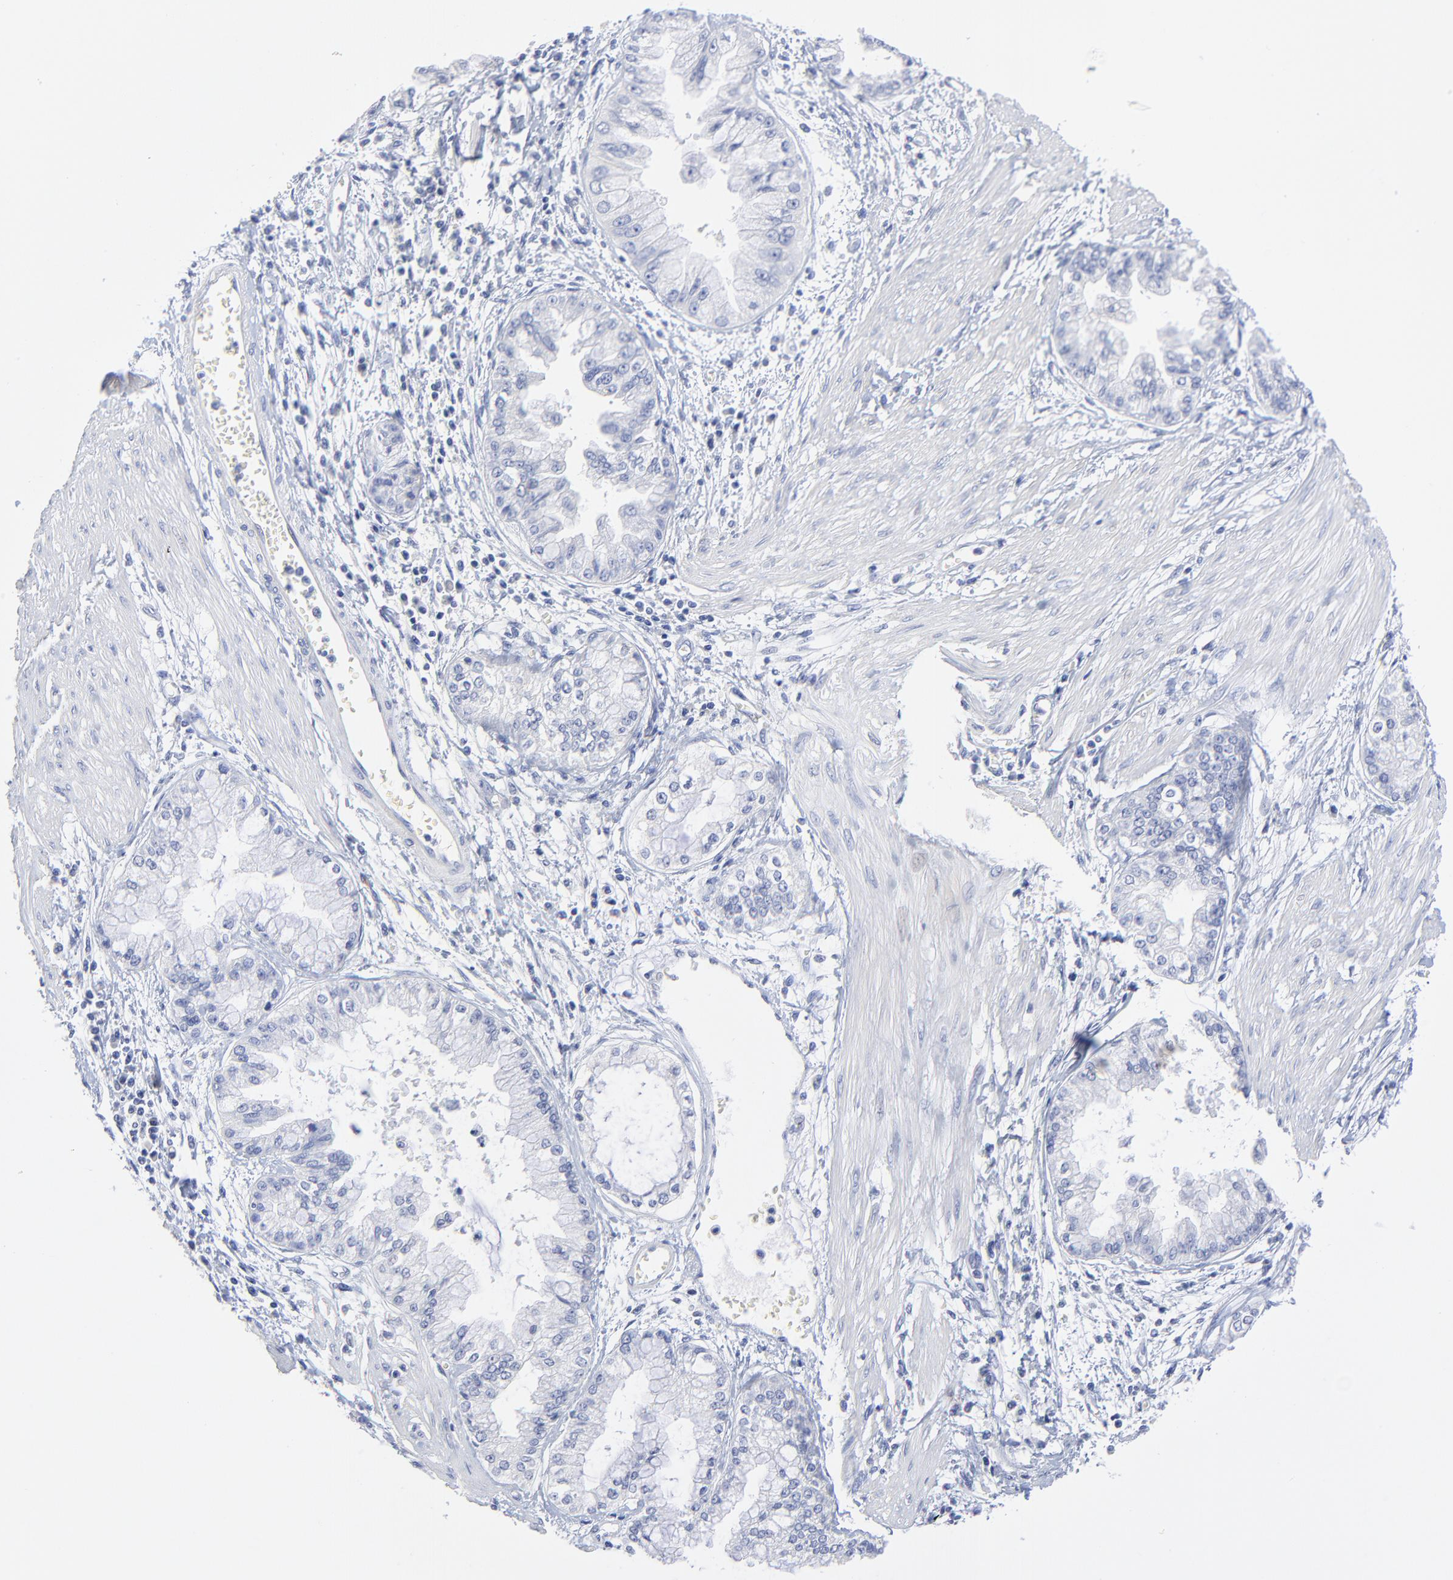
{"staining": {"intensity": "negative", "quantity": "none", "location": "none"}, "tissue": "liver cancer", "cell_type": "Tumor cells", "image_type": "cancer", "snomed": [{"axis": "morphology", "description": "Cholangiocarcinoma"}, {"axis": "topography", "description": "Liver"}], "caption": "The histopathology image demonstrates no significant positivity in tumor cells of cholangiocarcinoma (liver). (Brightfield microscopy of DAB immunohistochemistry at high magnification).", "gene": "SULT4A1", "patient": {"sex": "female", "age": 79}}